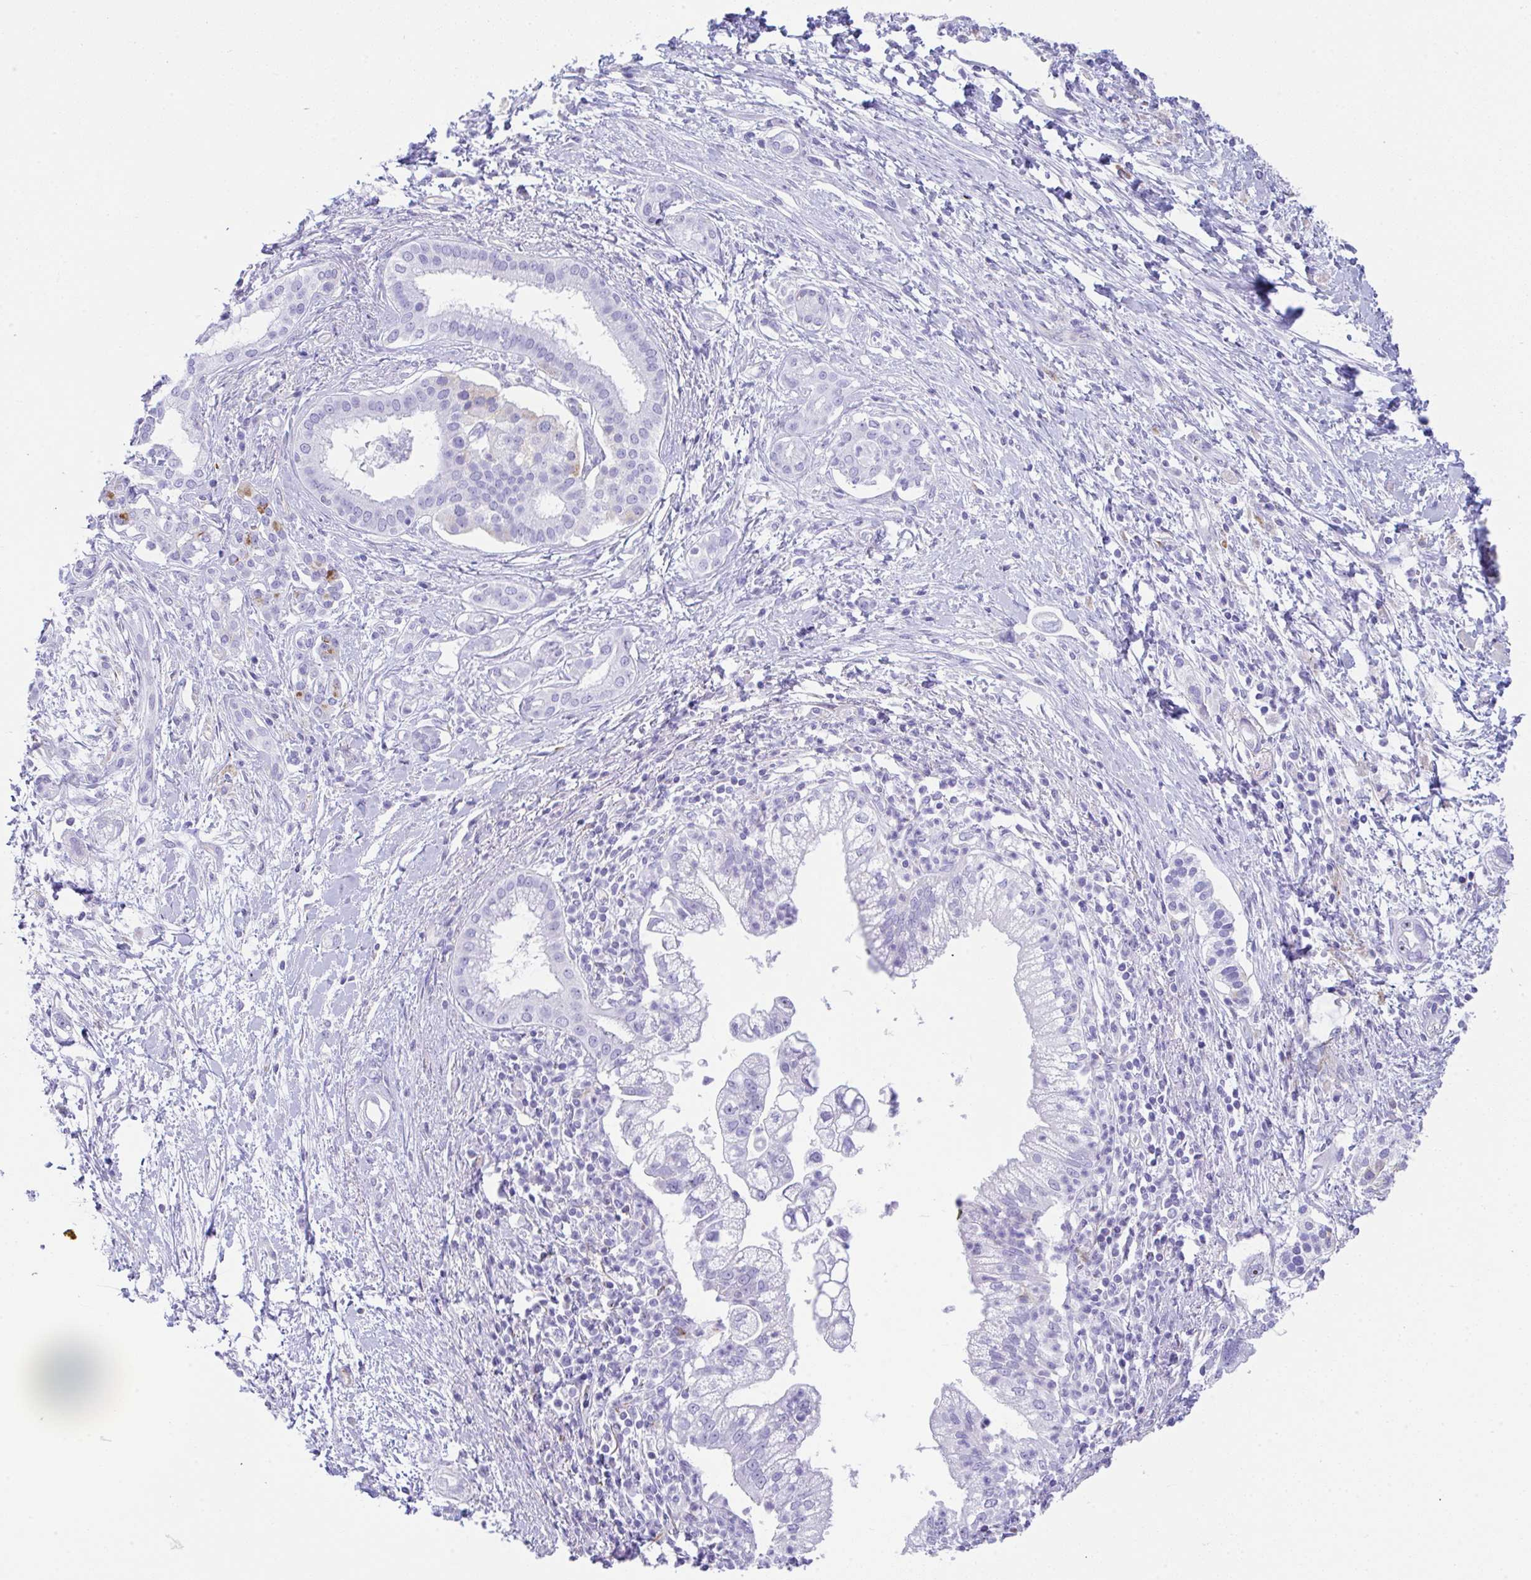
{"staining": {"intensity": "negative", "quantity": "none", "location": "none"}, "tissue": "pancreatic cancer", "cell_type": "Tumor cells", "image_type": "cancer", "snomed": [{"axis": "morphology", "description": "Adenocarcinoma, NOS"}, {"axis": "topography", "description": "Pancreas"}], "caption": "IHC photomicrograph of human pancreatic cancer stained for a protein (brown), which demonstrates no positivity in tumor cells.", "gene": "NDUFAF8", "patient": {"sex": "male", "age": 70}}